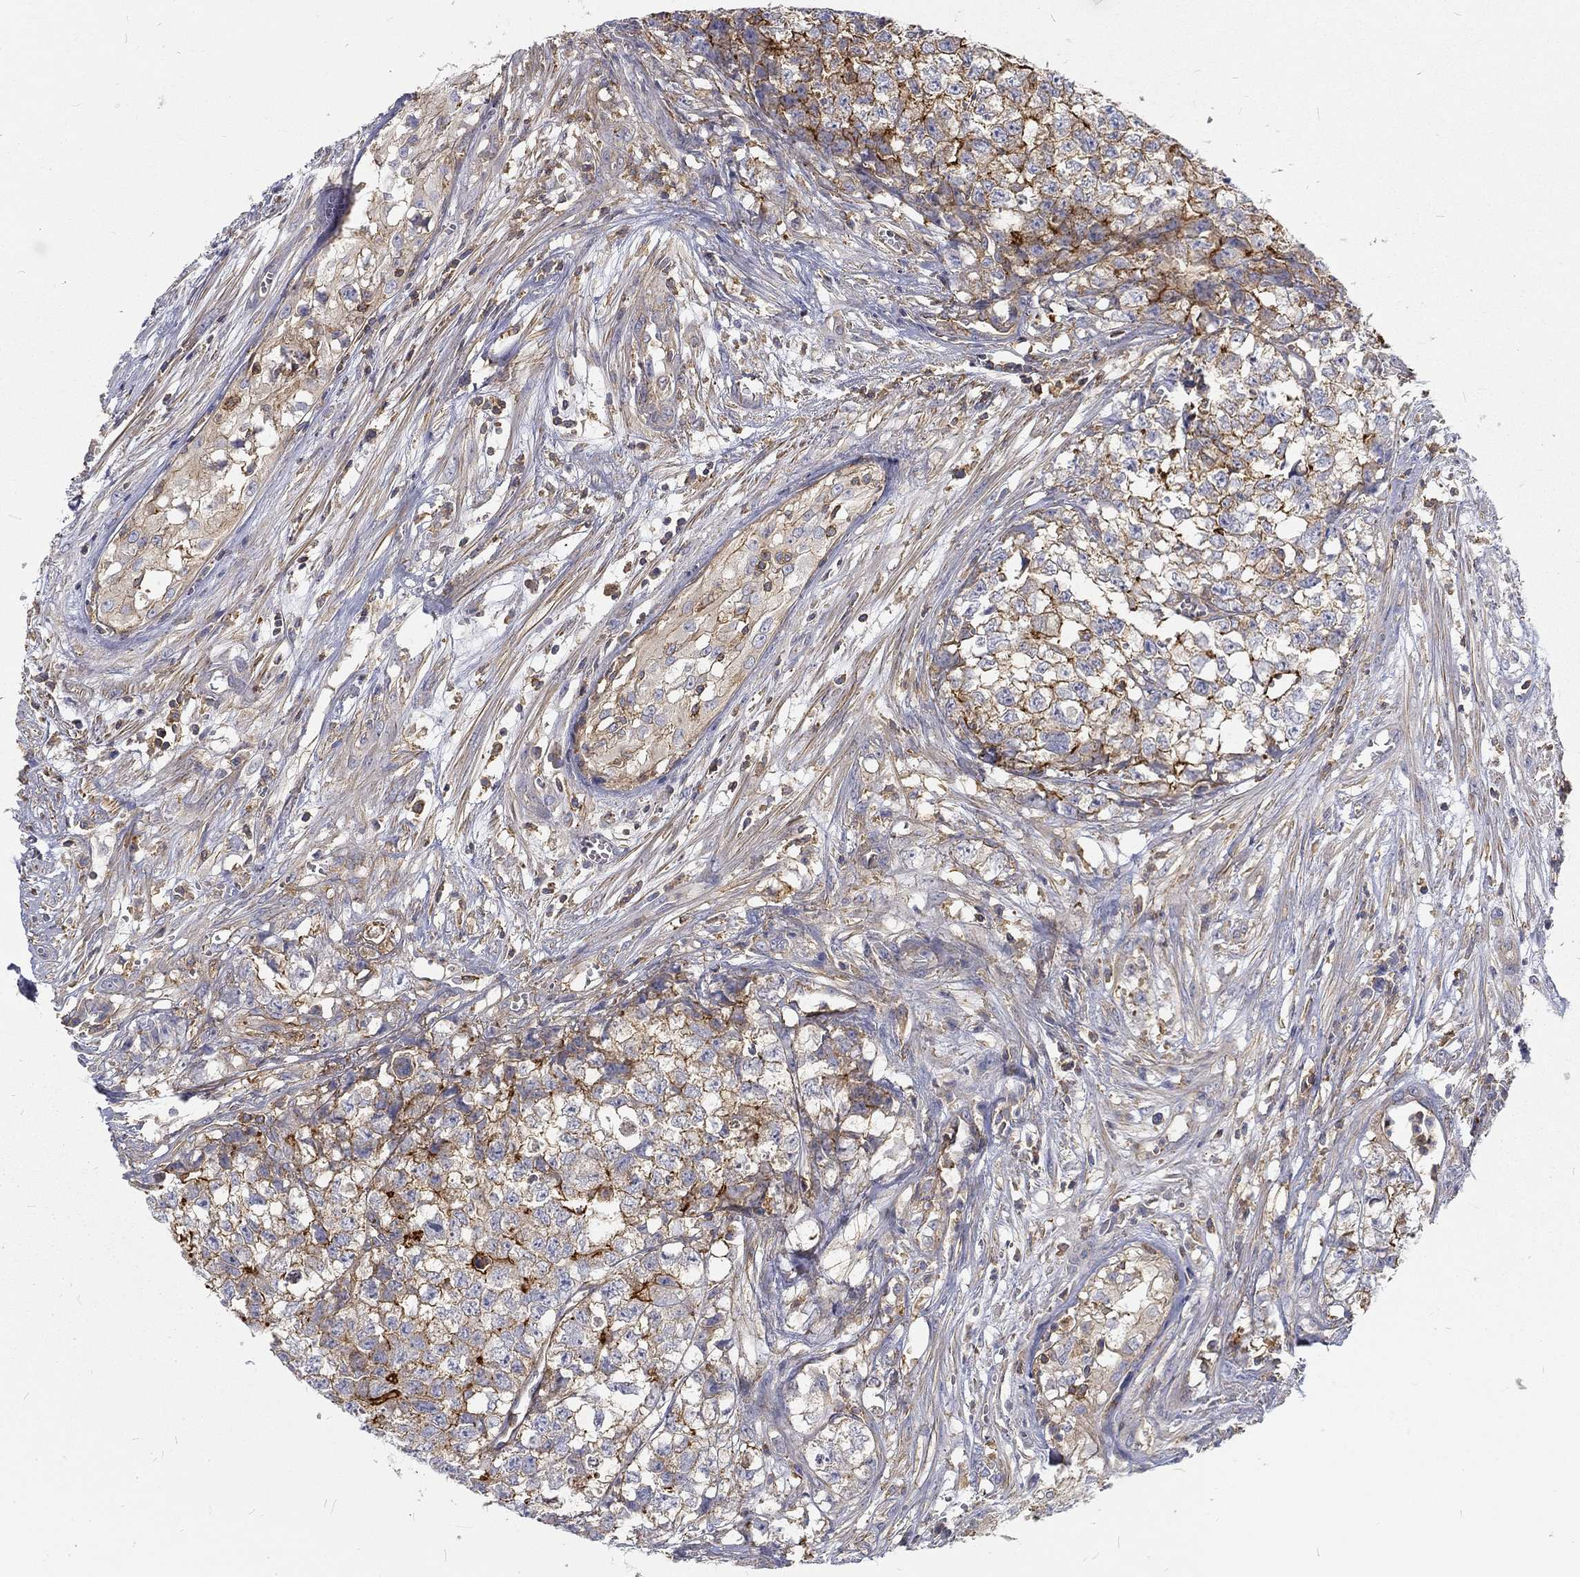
{"staining": {"intensity": "moderate", "quantity": "<25%", "location": "cytoplasmic/membranous"}, "tissue": "testis cancer", "cell_type": "Tumor cells", "image_type": "cancer", "snomed": [{"axis": "morphology", "description": "Seminoma, NOS"}, {"axis": "morphology", "description": "Carcinoma, Embryonal, NOS"}, {"axis": "topography", "description": "Testis"}], "caption": "Moderate cytoplasmic/membranous positivity for a protein is identified in approximately <25% of tumor cells of testis cancer (embryonal carcinoma) using immunohistochemistry (IHC).", "gene": "MTMR11", "patient": {"sex": "male", "age": 22}}